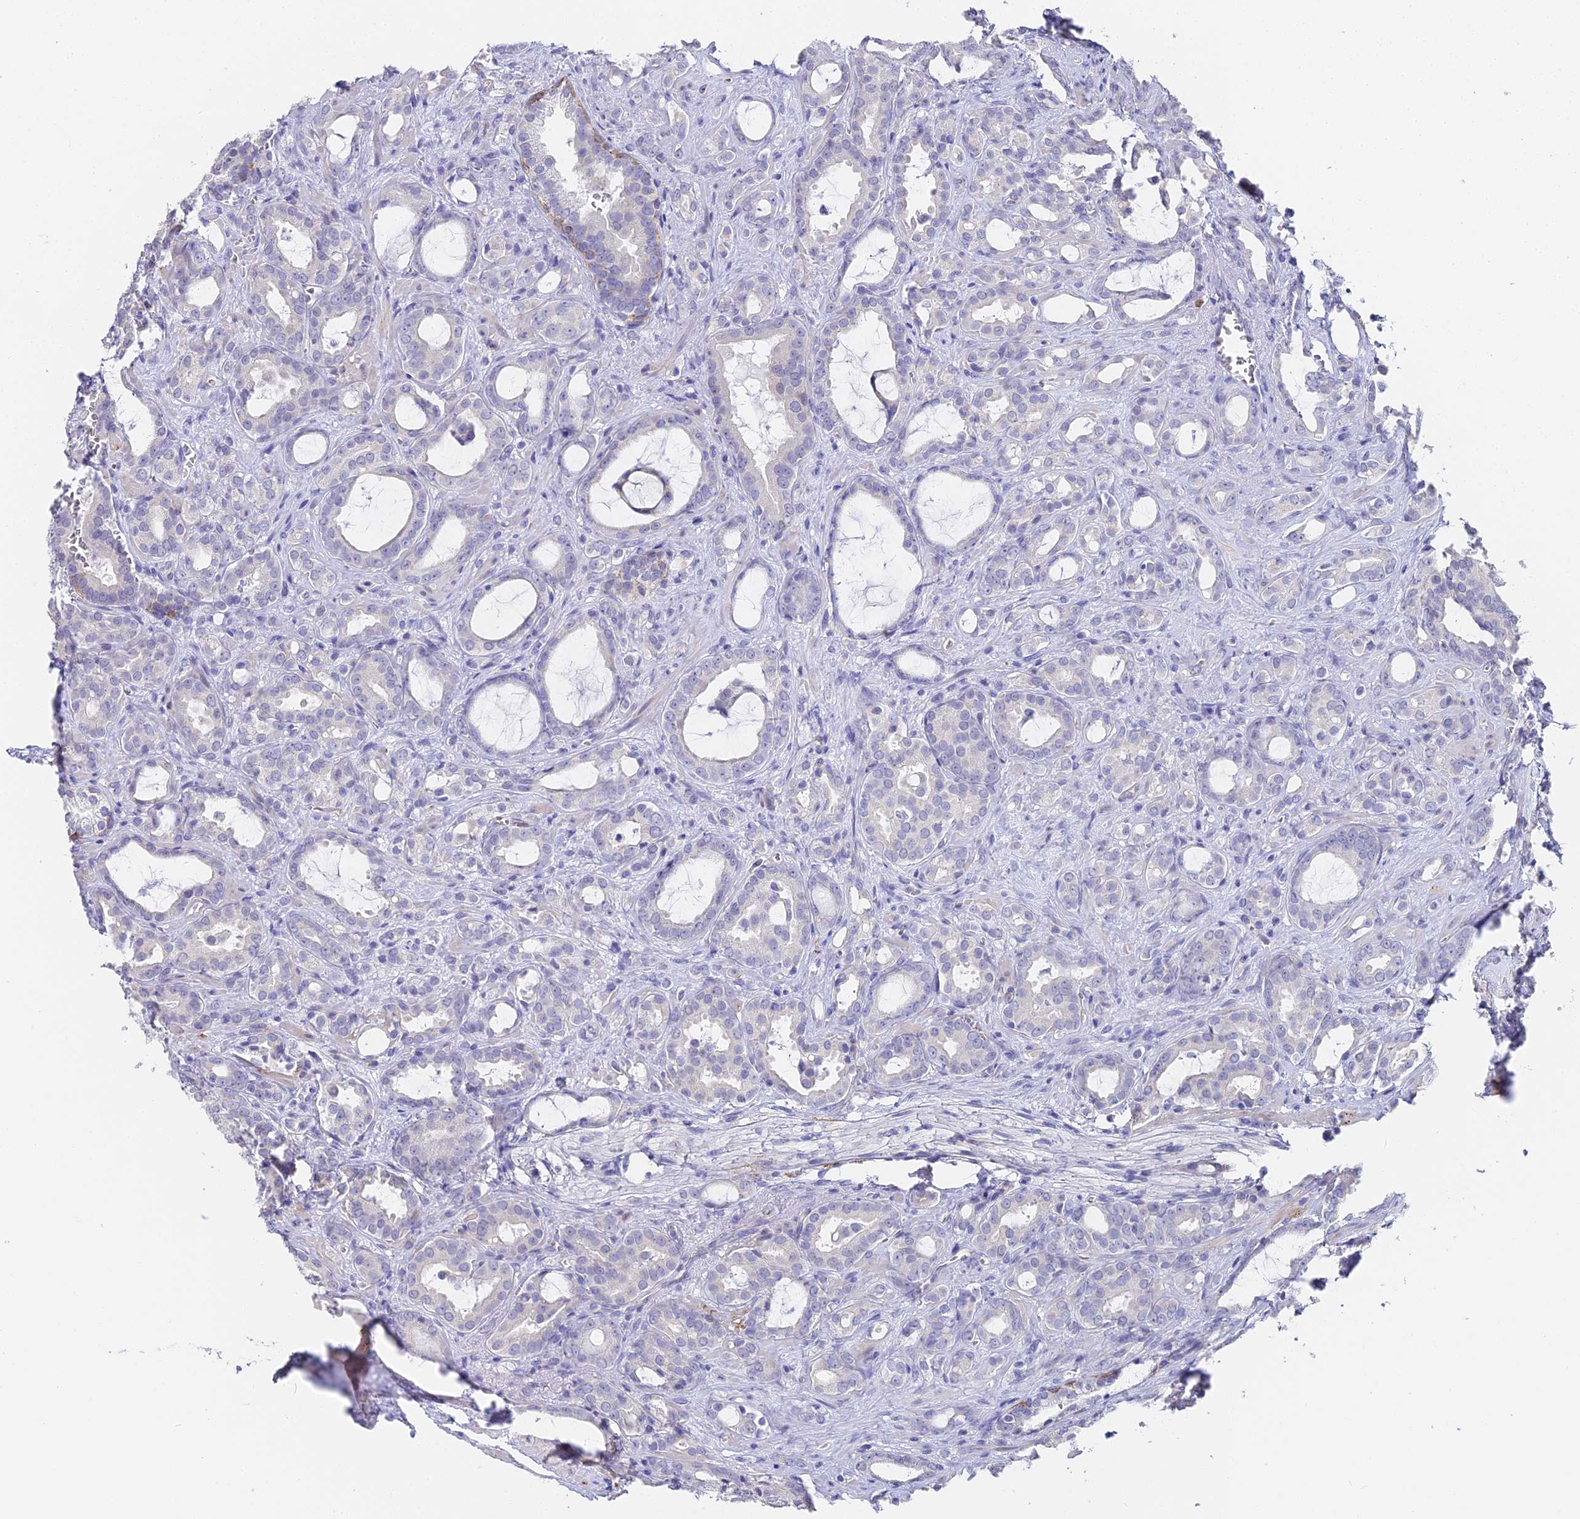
{"staining": {"intensity": "negative", "quantity": "none", "location": "none"}, "tissue": "prostate cancer", "cell_type": "Tumor cells", "image_type": "cancer", "snomed": [{"axis": "morphology", "description": "Adenocarcinoma, High grade"}, {"axis": "topography", "description": "Prostate"}], "caption": "Immunohistochemical staining of prostate cancer exhibits no significant expression in tumor cells.", "gene": "GJA1", "patient": {"sex": "male", "age": 72}}